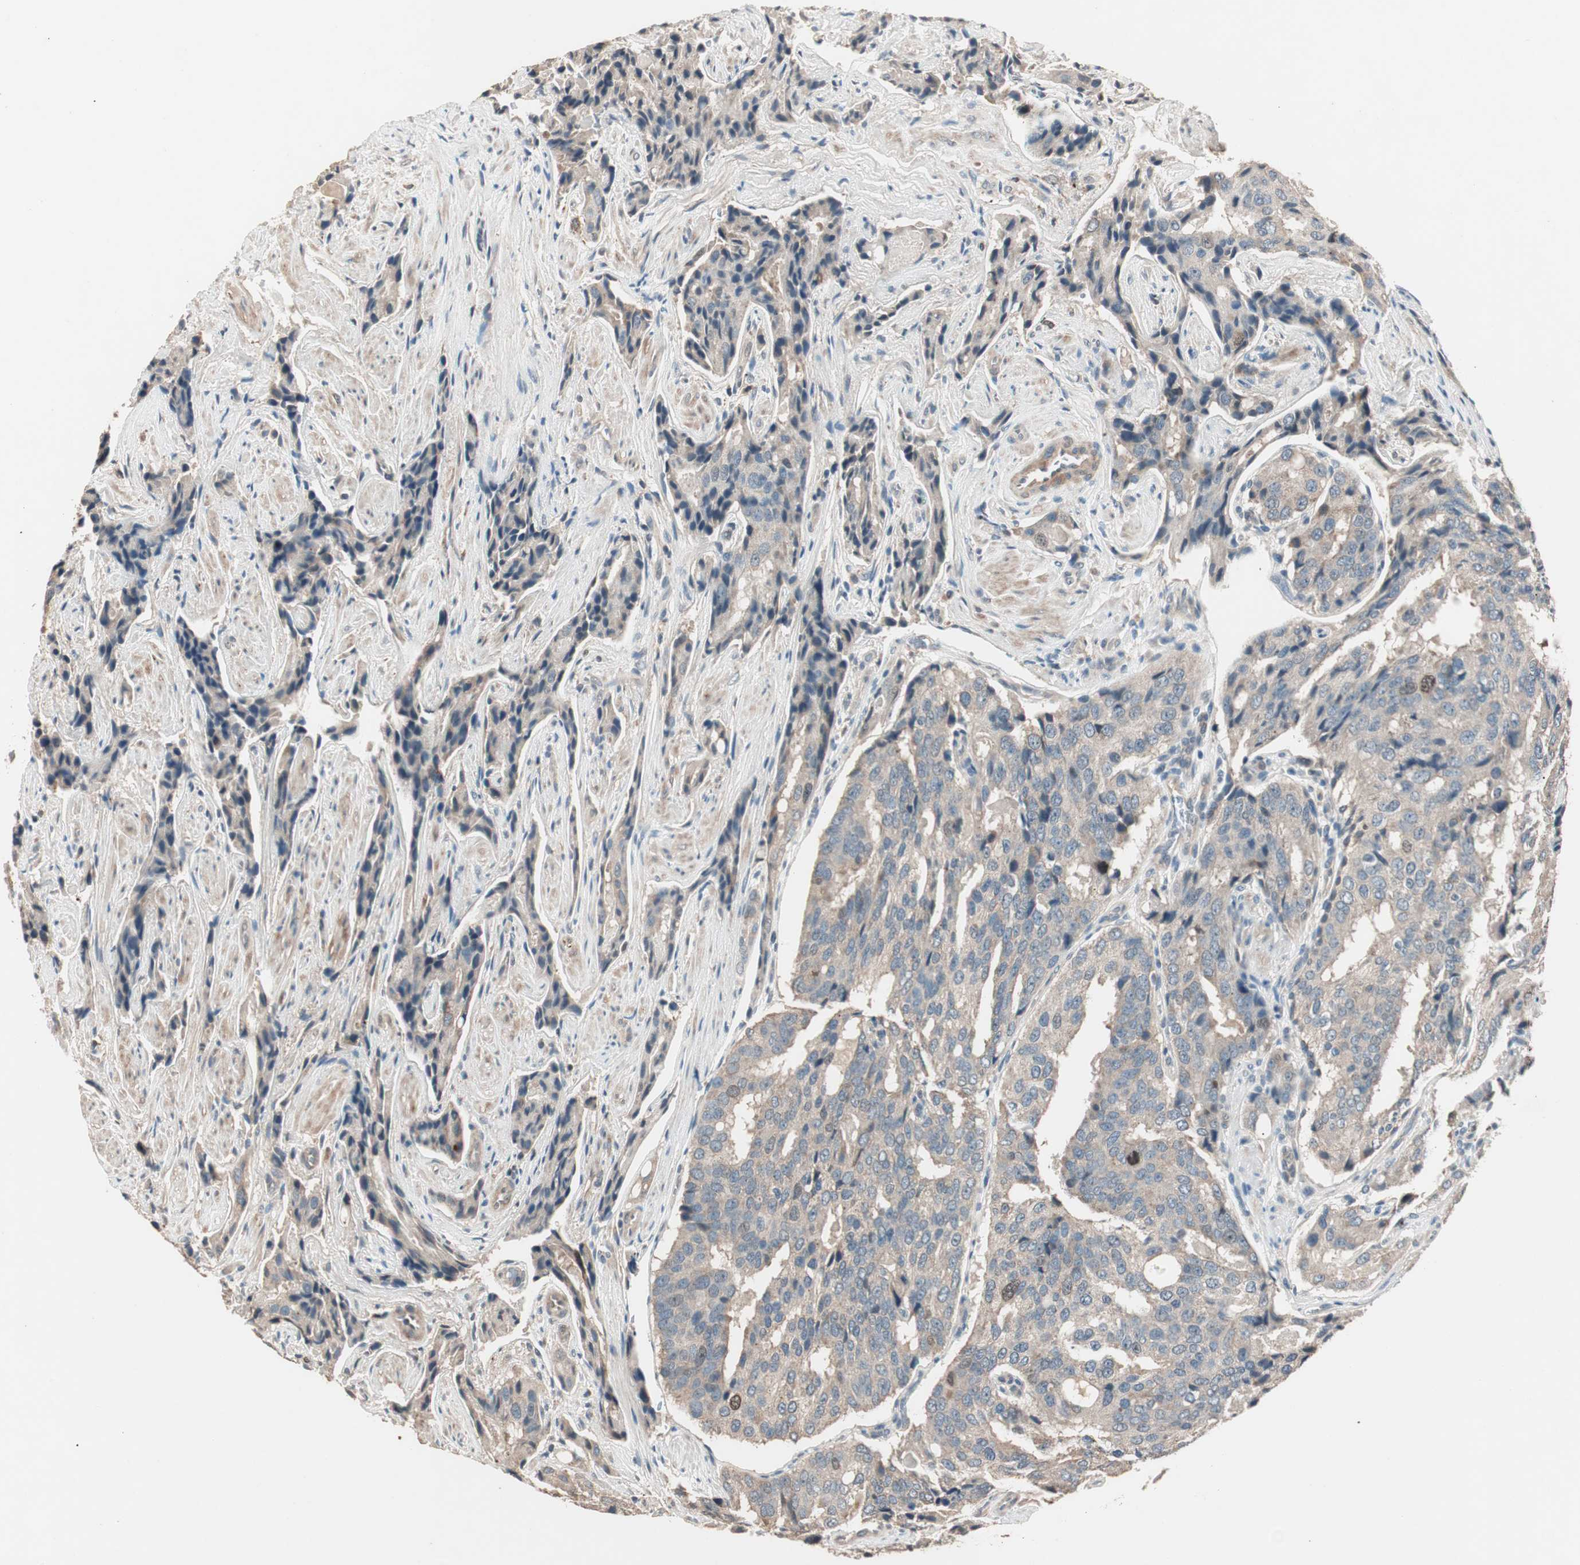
{"staining": {"intensity": "moderate", "quantity": ">75%", "location": "cytoplasmic/membranous"}, "tissue": "prostate cancer", "cell_type": "Tumor cells", "image_type": "cancer", "snomed": [{"axis": "morphology", "description": "Adenocarcinoma, High grade"}, {"axis": "topography", "description": "Prostate"}], "caption": "Immunohistochemical staining of prostate adenocarcinoma (high-grade) shows medium levels of moderate cytoplasmic/membranous protein expression in about >75% of tumor cells.", "gene": "NFRKB", "patient": {"sex": "male", "age": 58}}